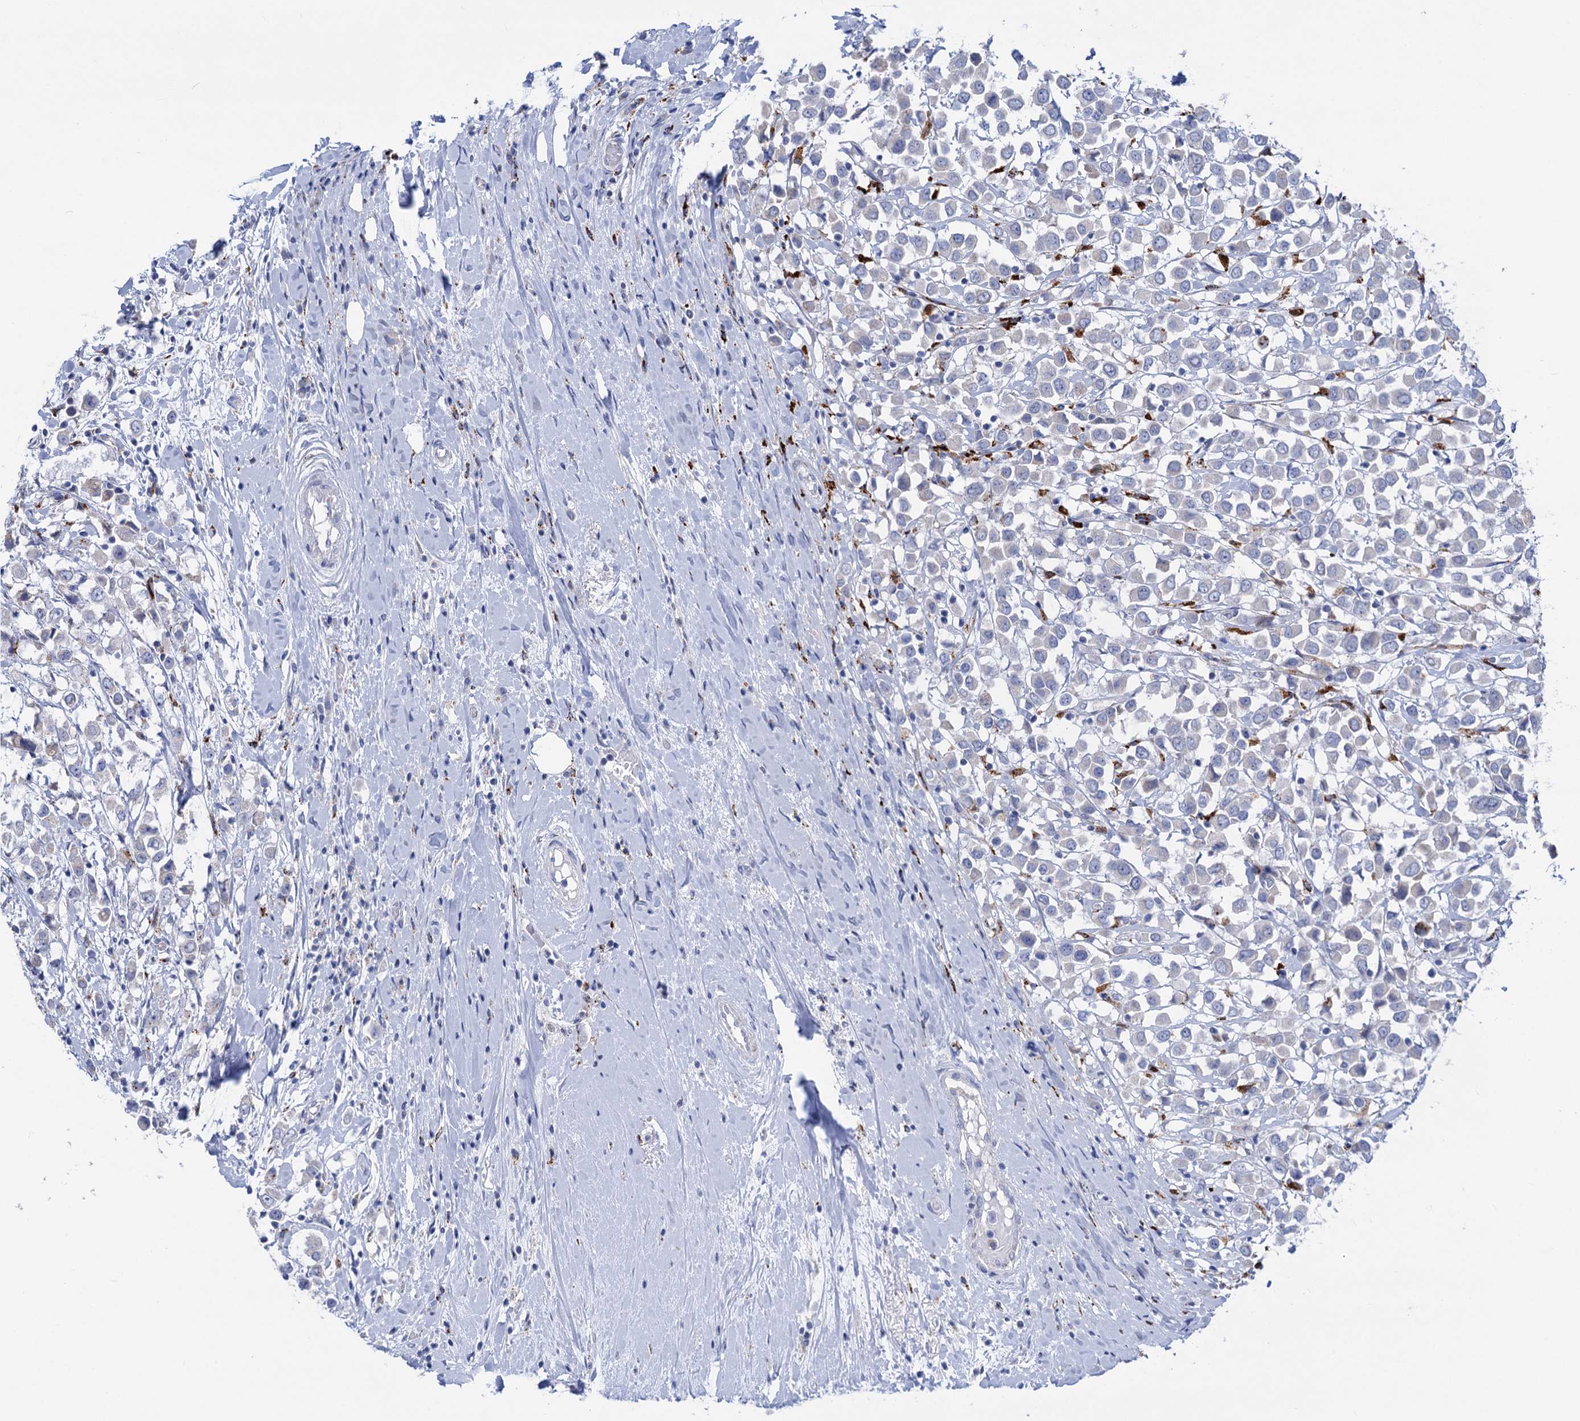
{"staining": {"intensity": "negative", "quantity": "none", "location": "none"}, "tissue": "breast cancer", "cell_type": "Tumor cells", "image_type": "cancer", "snomed": [{"axis": "morphology", "description": "Duct carcinoma"}, {"axis": "topography", "description": "Breast"}], "caption": "Tumor cells show no significant staining in breast intraductal carcinoma.", "gene": "ANKS3", "patient": {"sex": "female", "age": 61}}